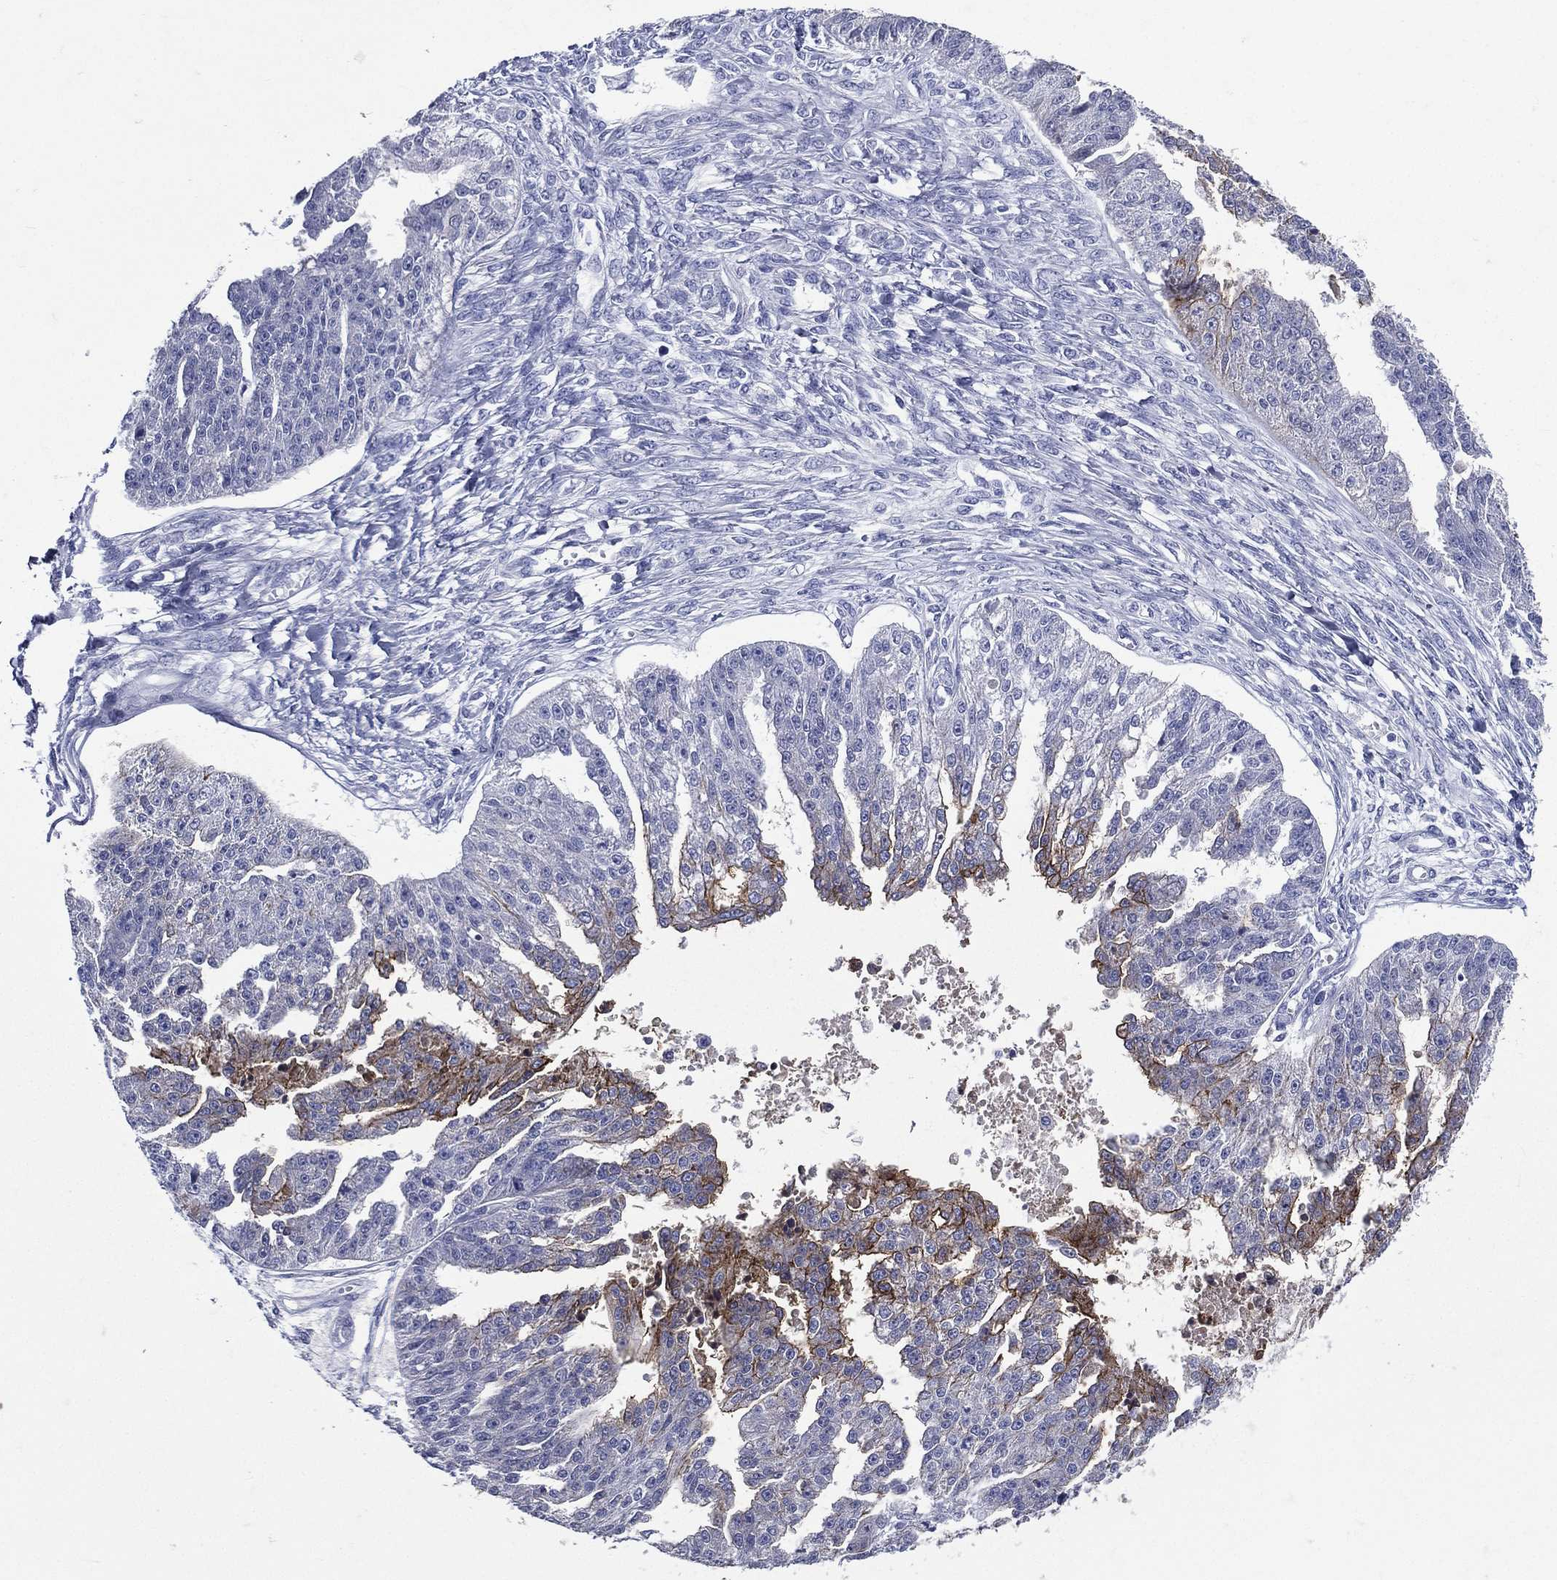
{"staining": {"intensity": "strong", "quantity": "<25%", "location": "cytoplasmic/membranous"}, "tissue": "ovarian cancer", "cell_type": "Tumor cells", "image_type": "cancer", "snomed": [{"axis": "morphology", "description": "Cystadenocarcinoma, serous, NOS"}, {"axis": "topography", "description": "Ovary"}], "caption": "IHC micrograph of ovarian cancer (serous cystadenocarcinoma) stained for a protein (brown), which reveals medium levels of strong cytoplasmic/membranous positivity in approximately <25% of tumor cells.", "gene": "TGM1", "patient": {"sex": "female", "age": 58}}